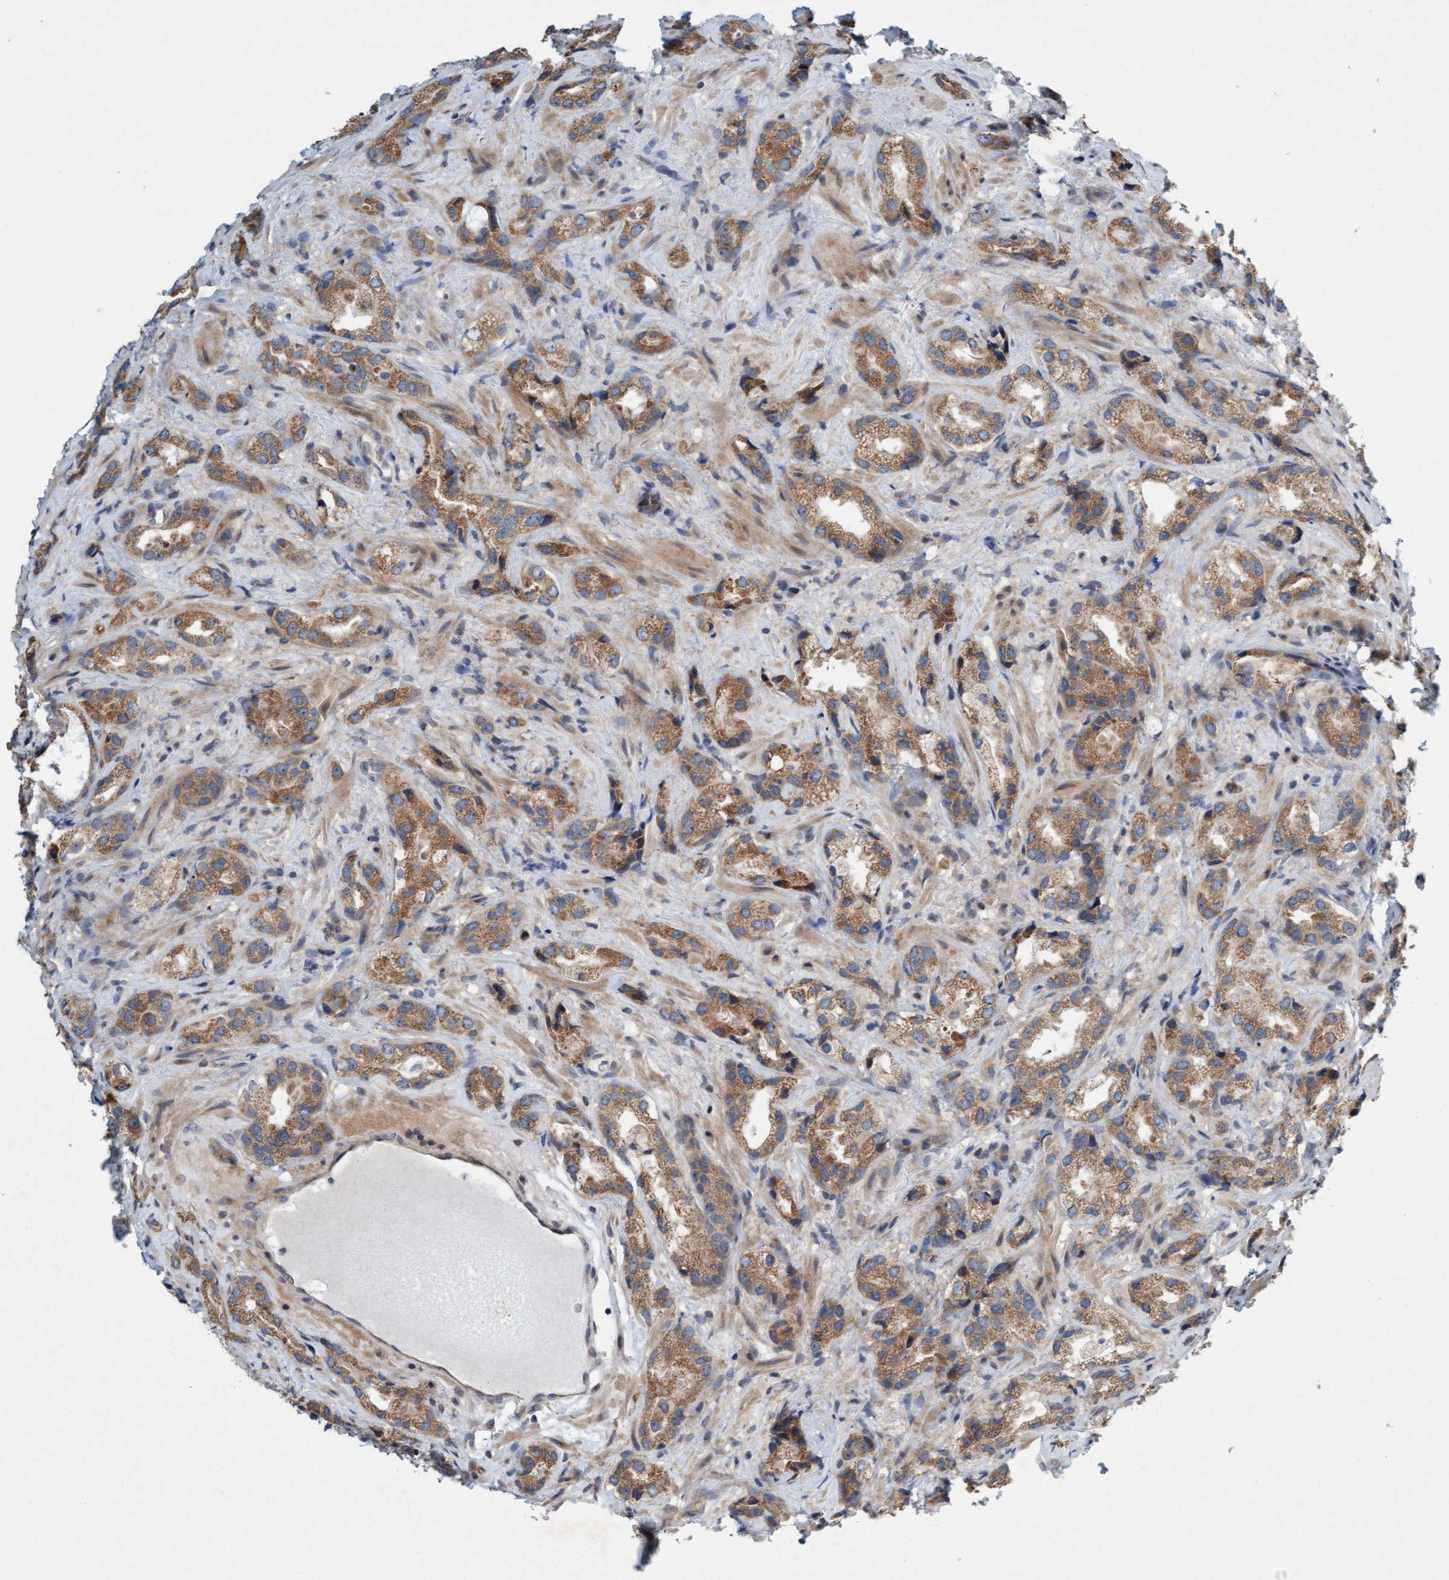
{"staining": {"intensity": "moderate", "quantity": ">75%", "location": "cytoplasmic/membranous"}, "tissue": "prostate cancer", "cell_type": "Tumor cells", "image_type": "cancer", "snomed": [{"axis": "morphology", "description": "Adenocarcinoma, High grade"}, {"axis": "topography", "description": "Prostate"}], "caption": "Protein positivity by immunohistochemistry (IHC) displays moderate cytoplasmic/membranous expression in about >75% of tumor cells in prostate cancer.", "gene": "DDHD2", "patient": {"sex": "male", "age": 63}}